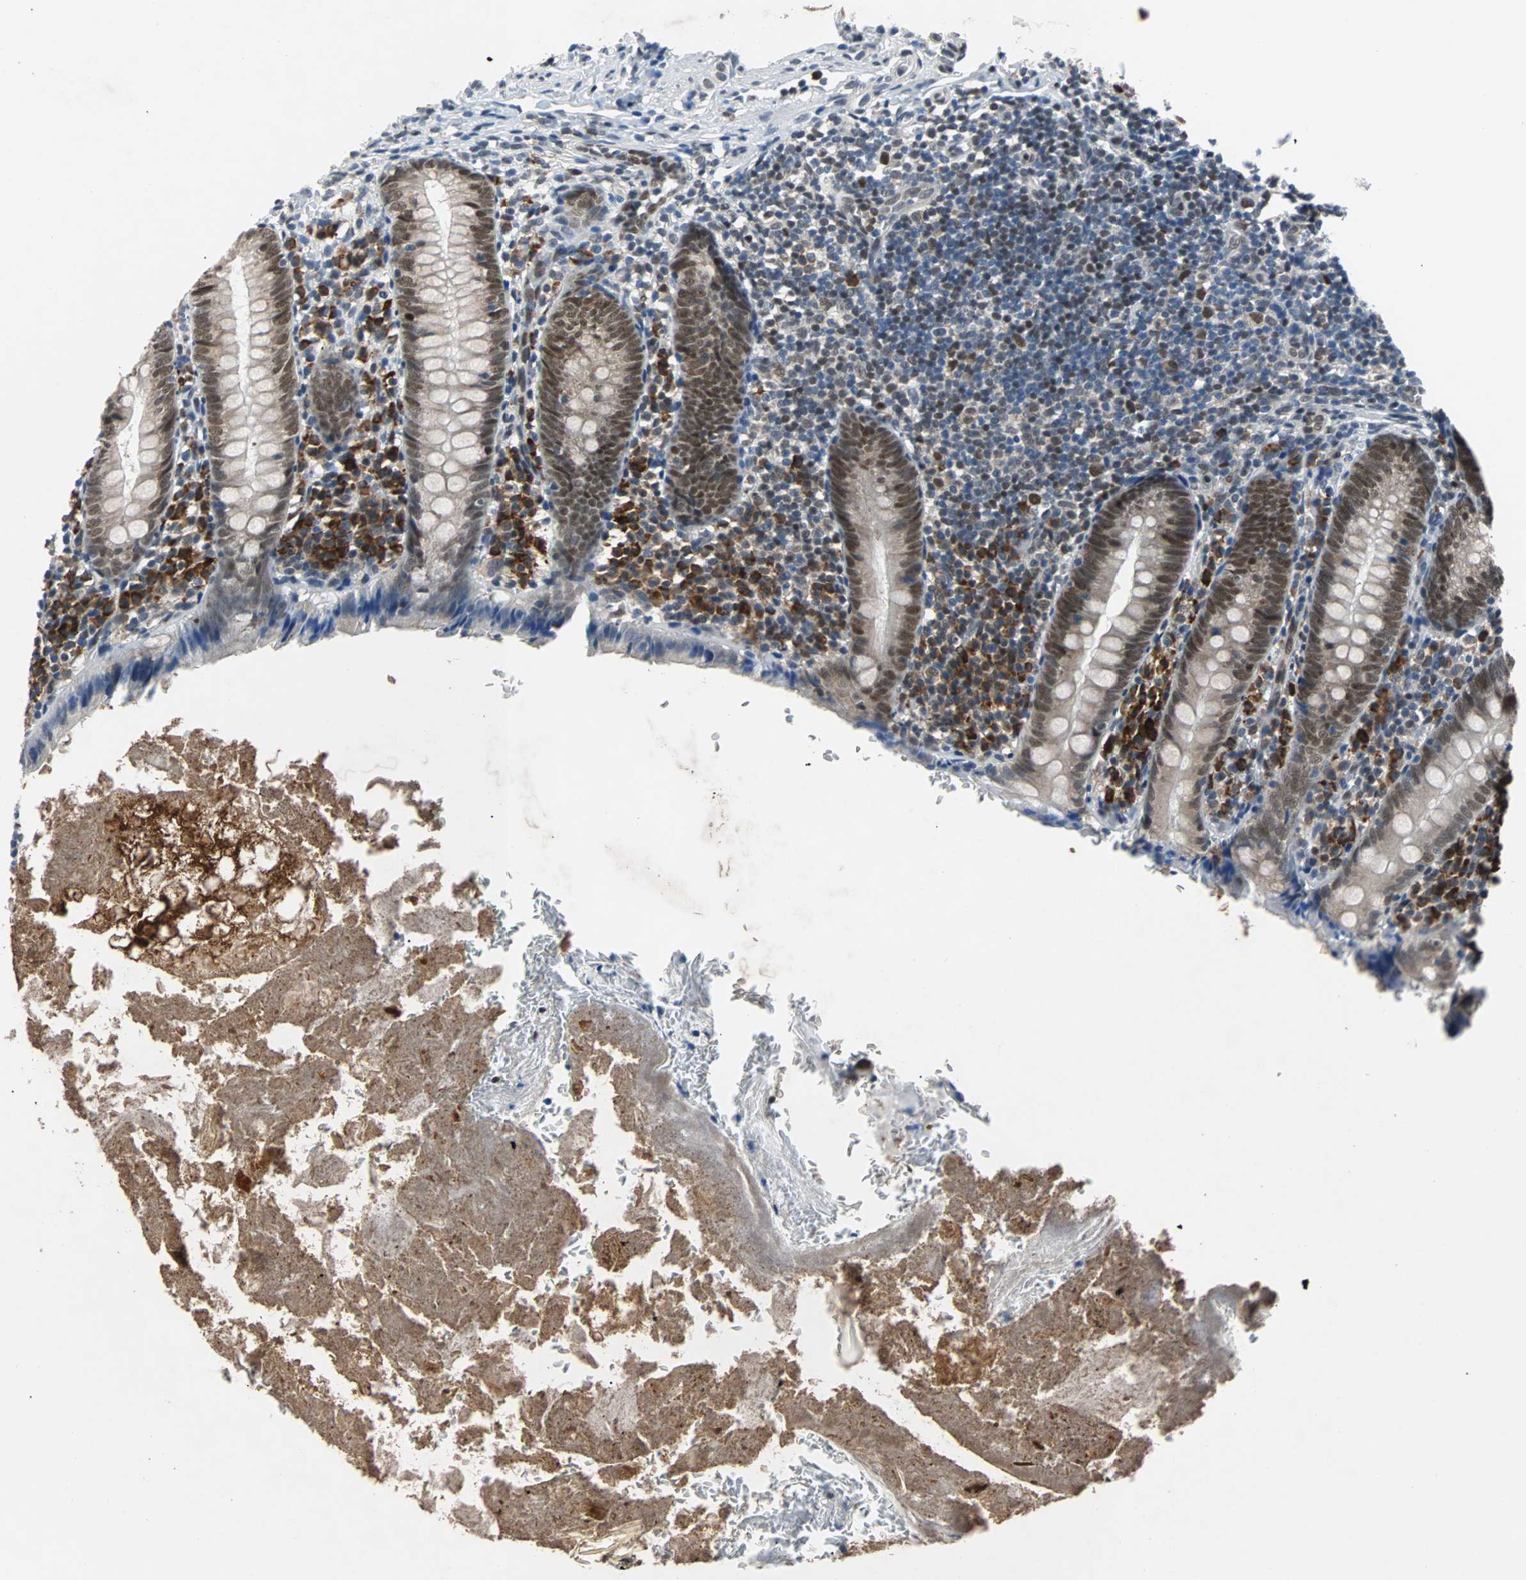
{"staining": {"intensity": "moderate", "quantity": "25%-75%", "location": "nuclear"}, "tissue": "appendix", "cell_type": "Glandular cells", "image_type": "normal", "snomed": [{"axis": "morphology", "description": "Normal tissue, NOS"}, {"axis": "topography", "description": "Appendix"}], "caption": "This micrograph demonstrates IHC staining of normal human appendix, with medium moderate nuclear positivity in about 25%-75% of glandular cells.", "gene": "USP28", "patient": {"sex": "female", "age": 10}}